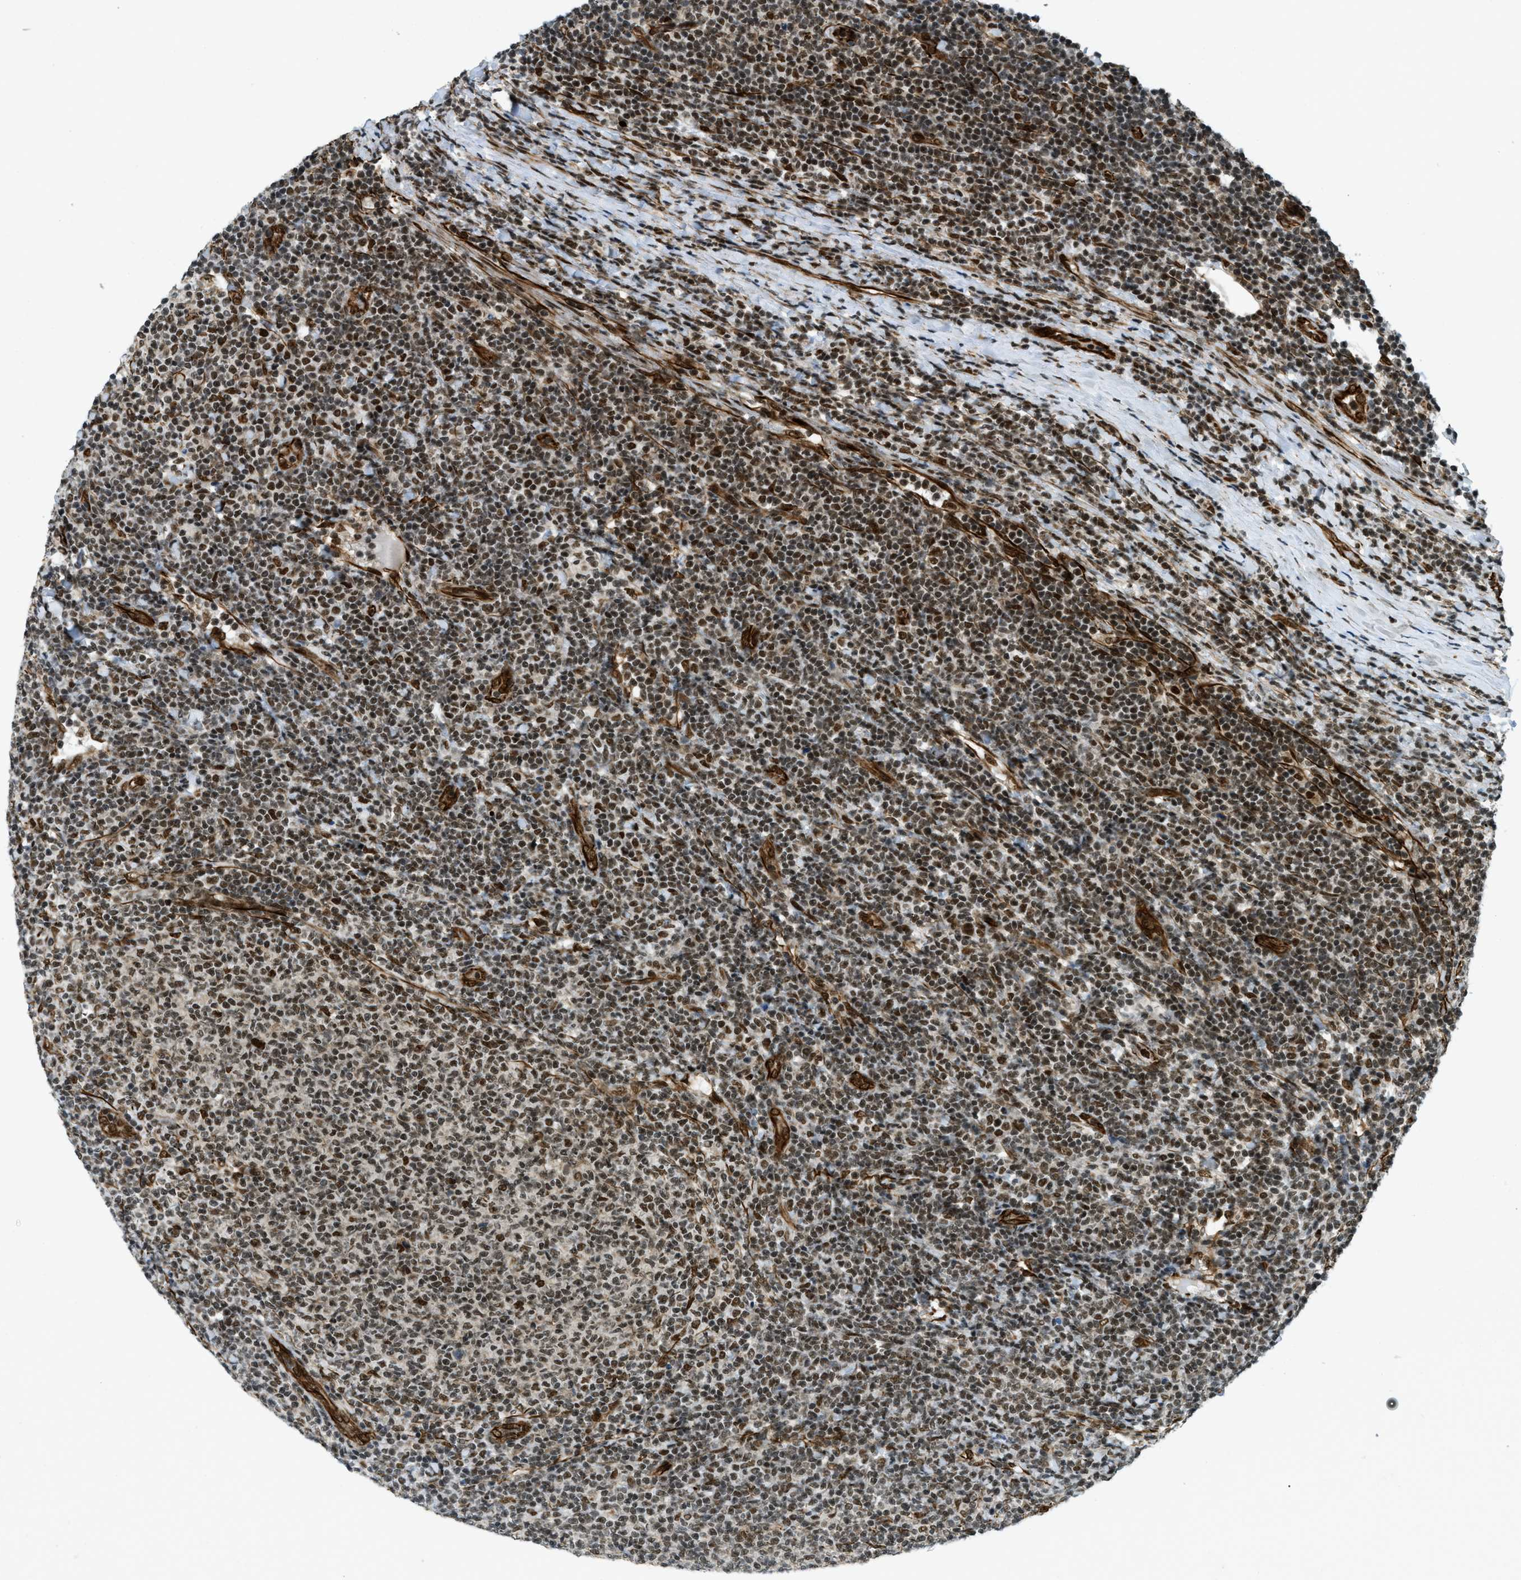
{"staining": {"intensity": "moderate", "quantity": ">75%", "location": "nuclear"}, "tissue": "lymphoma", "cell_type": "Tumor cells", "image_type": "cancer", "snomed": [{"axis": "morphology", "description": "Malignant lymphoma, non-Hodgkin's type, Low grade"}, {"axis": "topography", "description": "Lymph node"}], "caption": "Tumor cells display moderate nuclear staining in approximately >75% of cells in low-grade malignant lymphoma, non-Hodgkin's type.", "gene": "ZFR", "patient": {"sex": "male", "age": 66}}